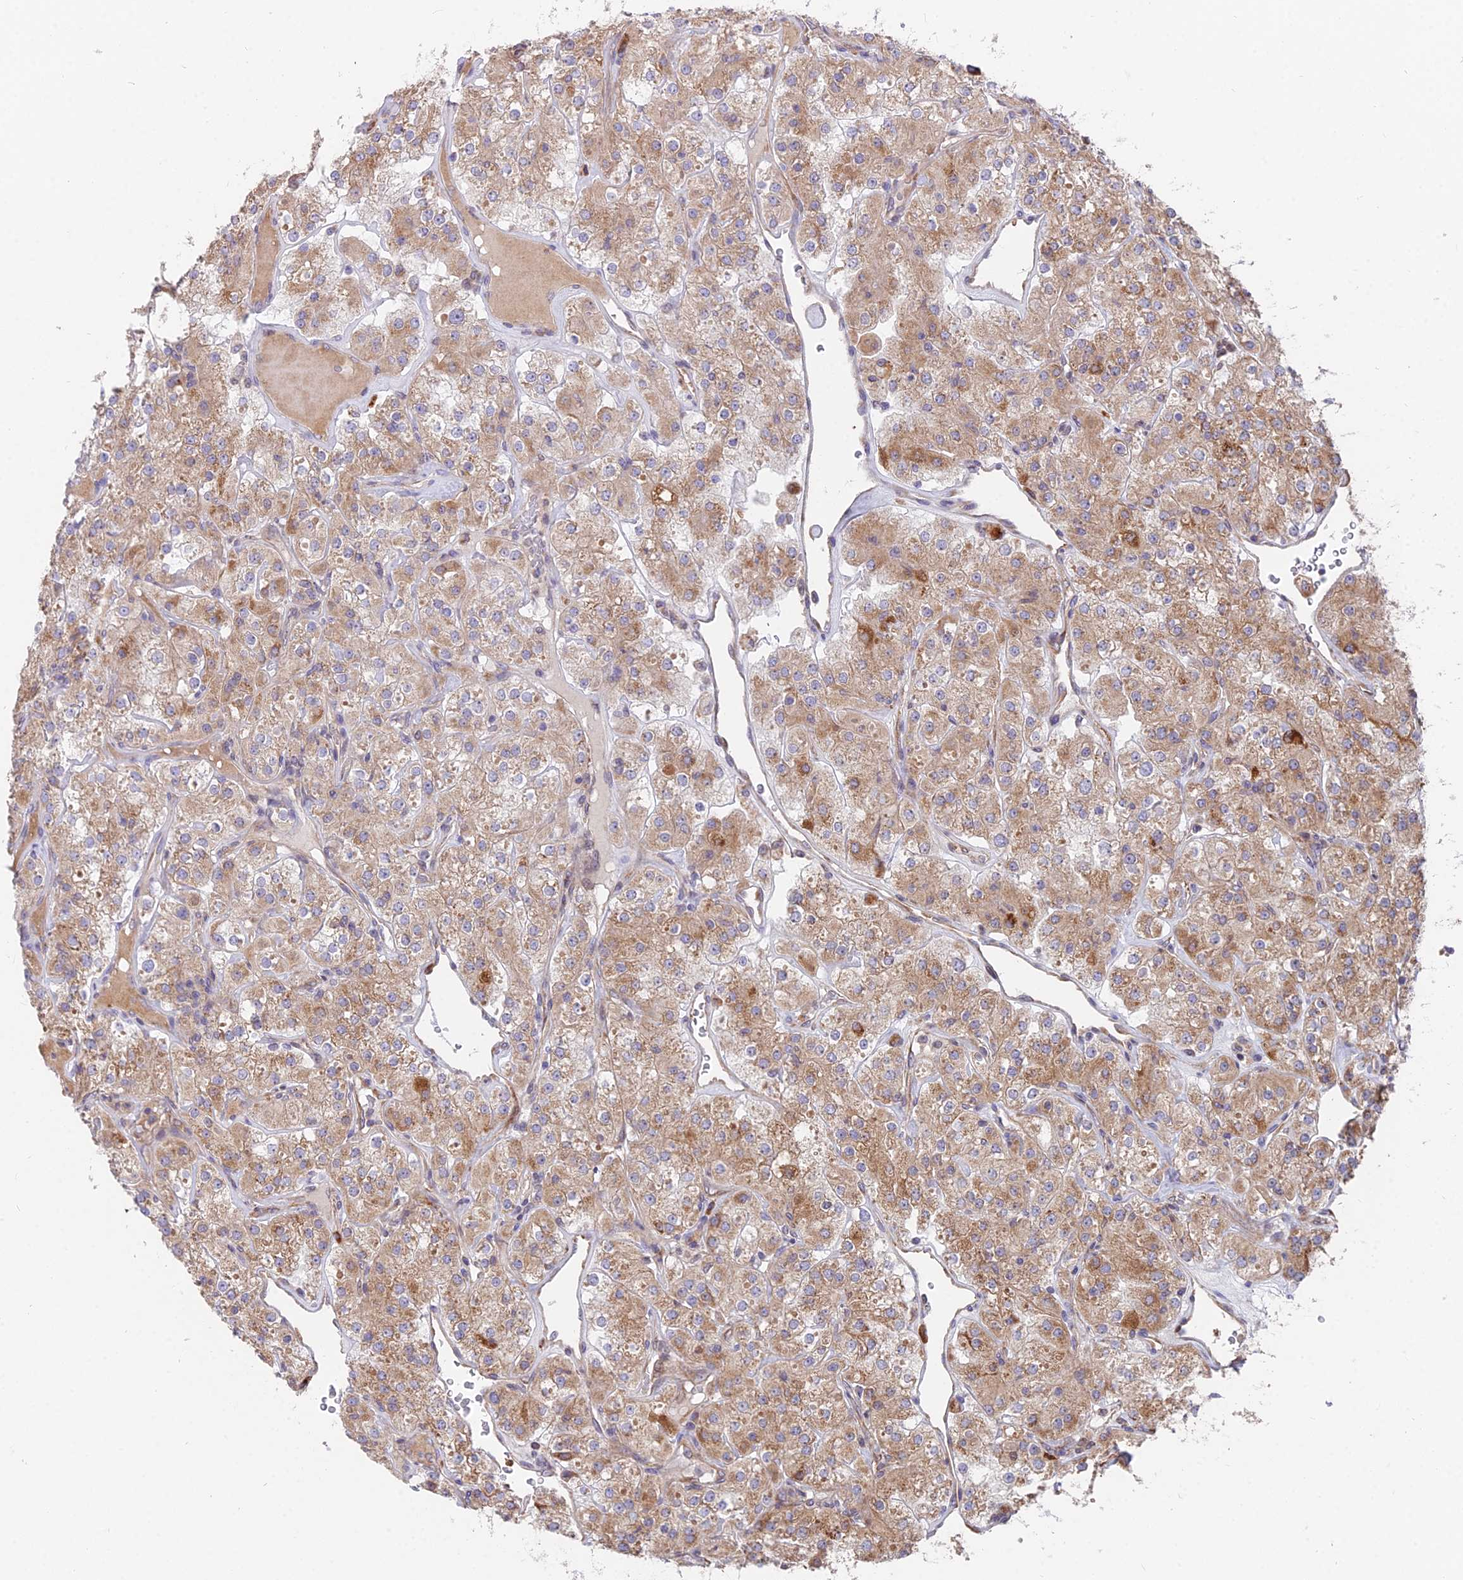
{"staining": {"intensity": "moderate", "quantity": ">75%", "location": "cytoplasmic/membranous"}, "tissue": "renal cancer", "cell_type": "Tumor cells", "image_type": "cancer", "snomed": [{"axis": "morphology", "description": "Adenocarcinoma, NOS"}, {"axis": "topography", "description": "Kidney"}], "caption": "A brown stain shows moderate cytoplasmic/membranous positivity of a protein in human renal cancer tumor cells.", "gene": "TBC1D20", "patient": {"sex": "male", "age": 77}}